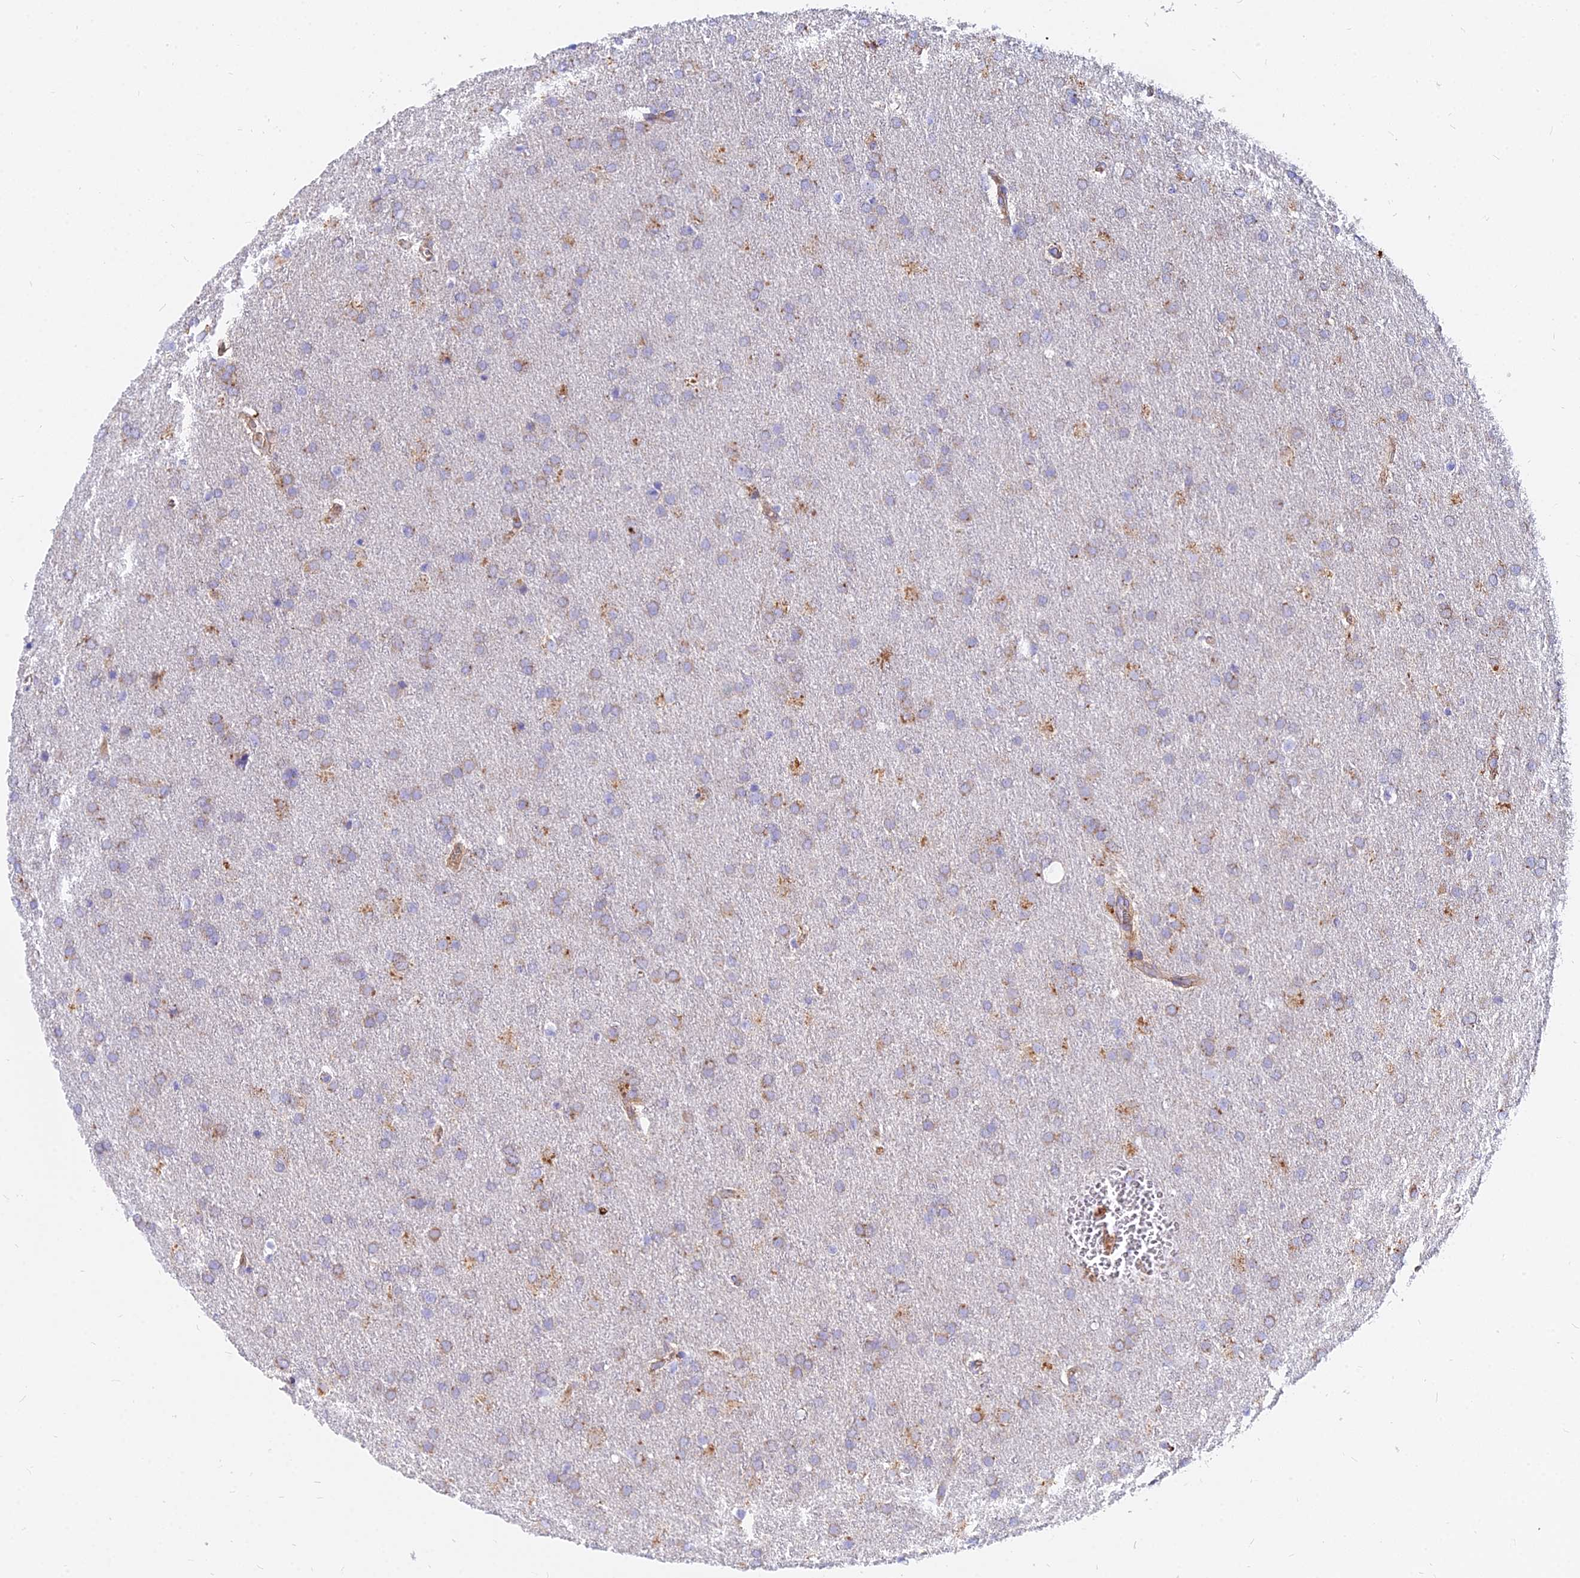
{"staining": {"intensity": "moderate", "quantity": "25%-75%", "location": "cytoplasmic/membranous"}, "tissue": "glioma", "cell_type": "Tumor cells", "image_type": "cancer", "snomed": [{"axis": "morphology", "description": "Glioma, malignant, Low grade"}, {"axis": "topography", "description": "Brain"}], "caption": "The immunohistochemical stain highlights moderate cytoplasmic/membranous positivity in tumor cells of low-grade glioma (malignant) tissue. (DAB (3,3'-diaminobenzidine) IHC, brown staining for protein, blue staining for nuclei).", "gene": "AGTRAP", "patient": {"sex": "female", "age": 32}}